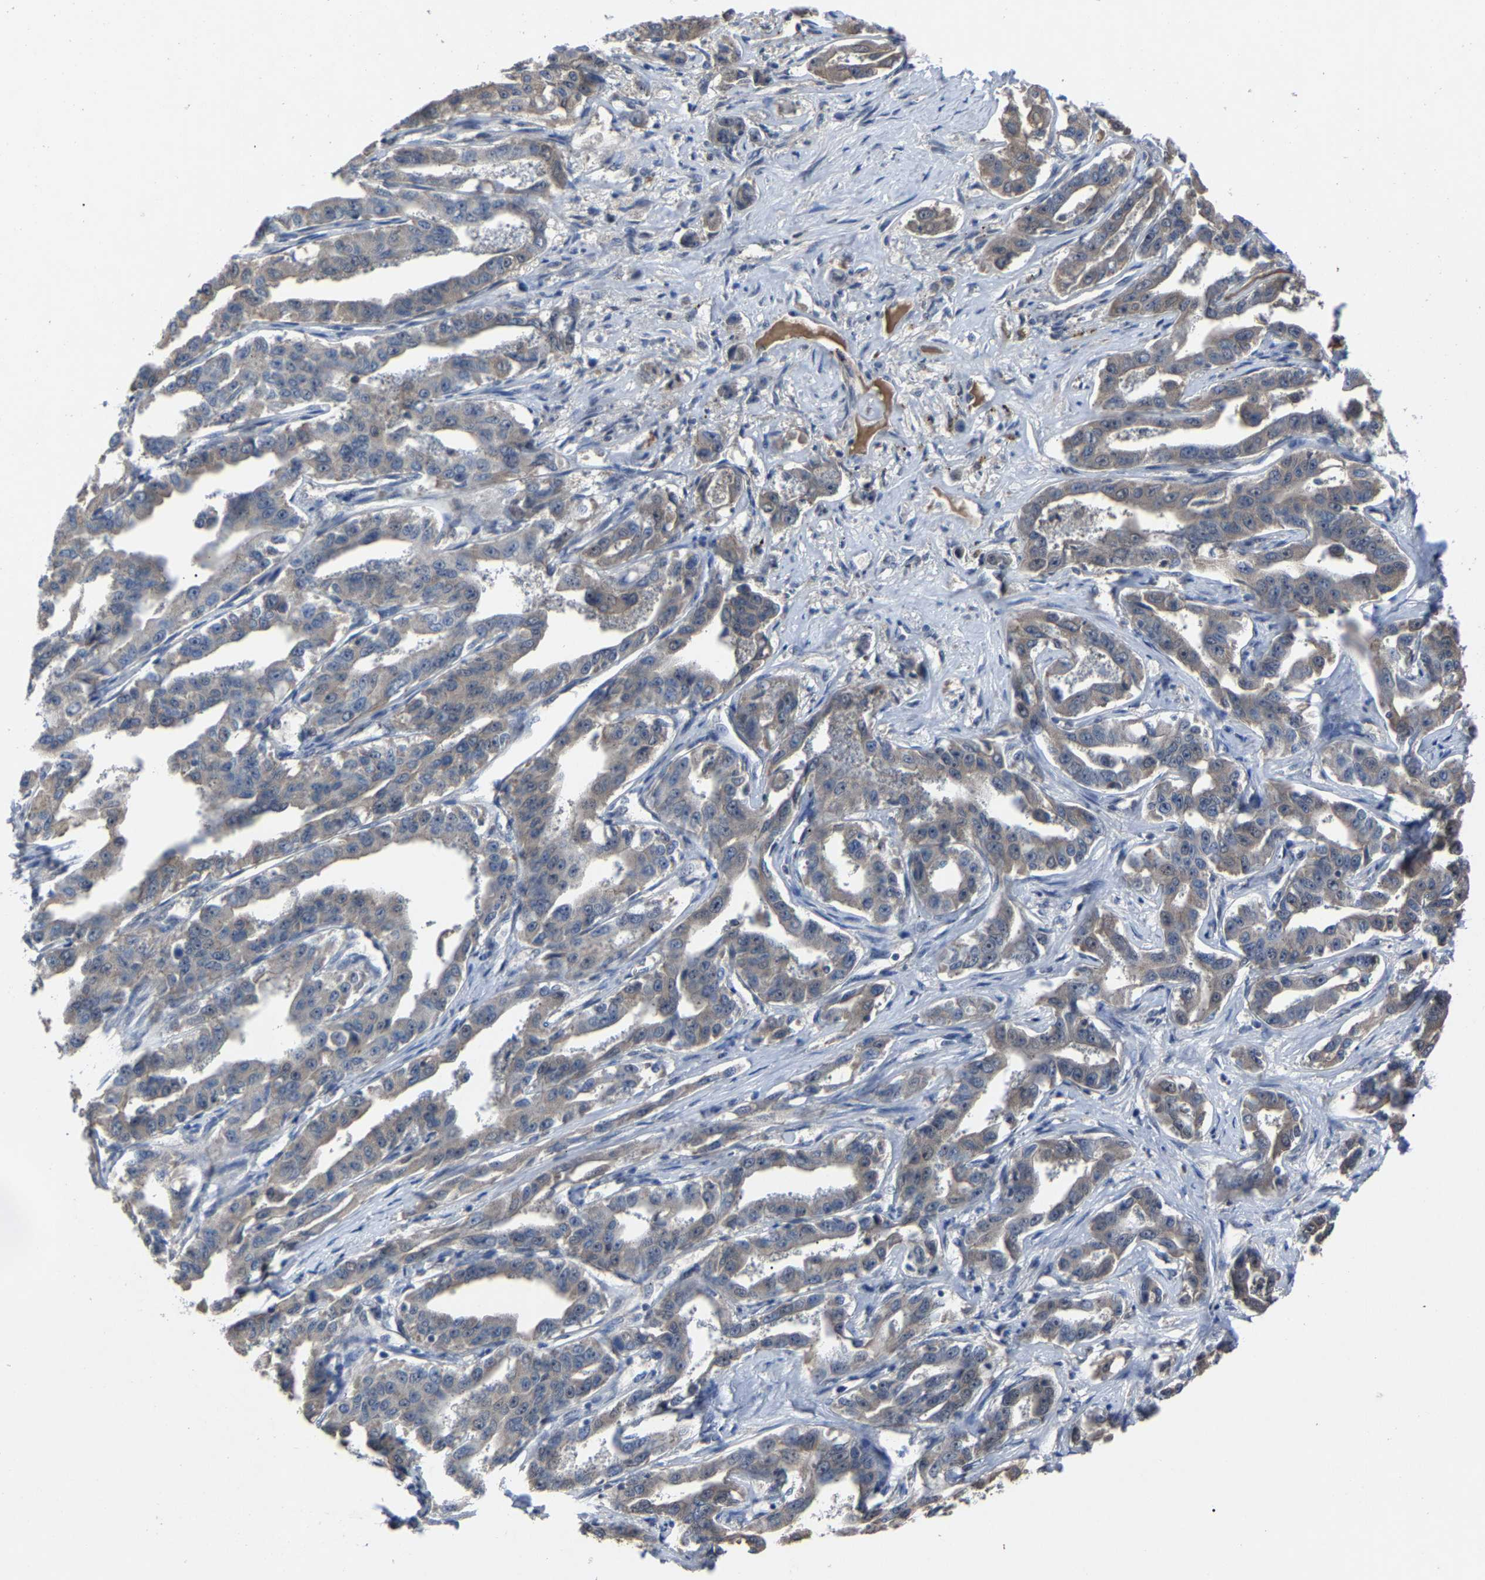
{"staining": {"intensity": "weak", "quantity": "<25%", "location": "cytoplasmic/membranous"}, "tissue": "liver cancer", "cell_type": "Tumor cells", "image_type": "cancer", "snomed": [{"axis": "morphology", "description": "Cholangiocarcinoma"}, {"axis": "topography", "description": "Liver"}], "caption": "High power microscopy micrograph of an immunohistochemistry (IHC) image of liver cancer, revealing no significant staining in tumor cells.", "gene": "LSM8", "patient": {"sex": "male", "age": 59}}